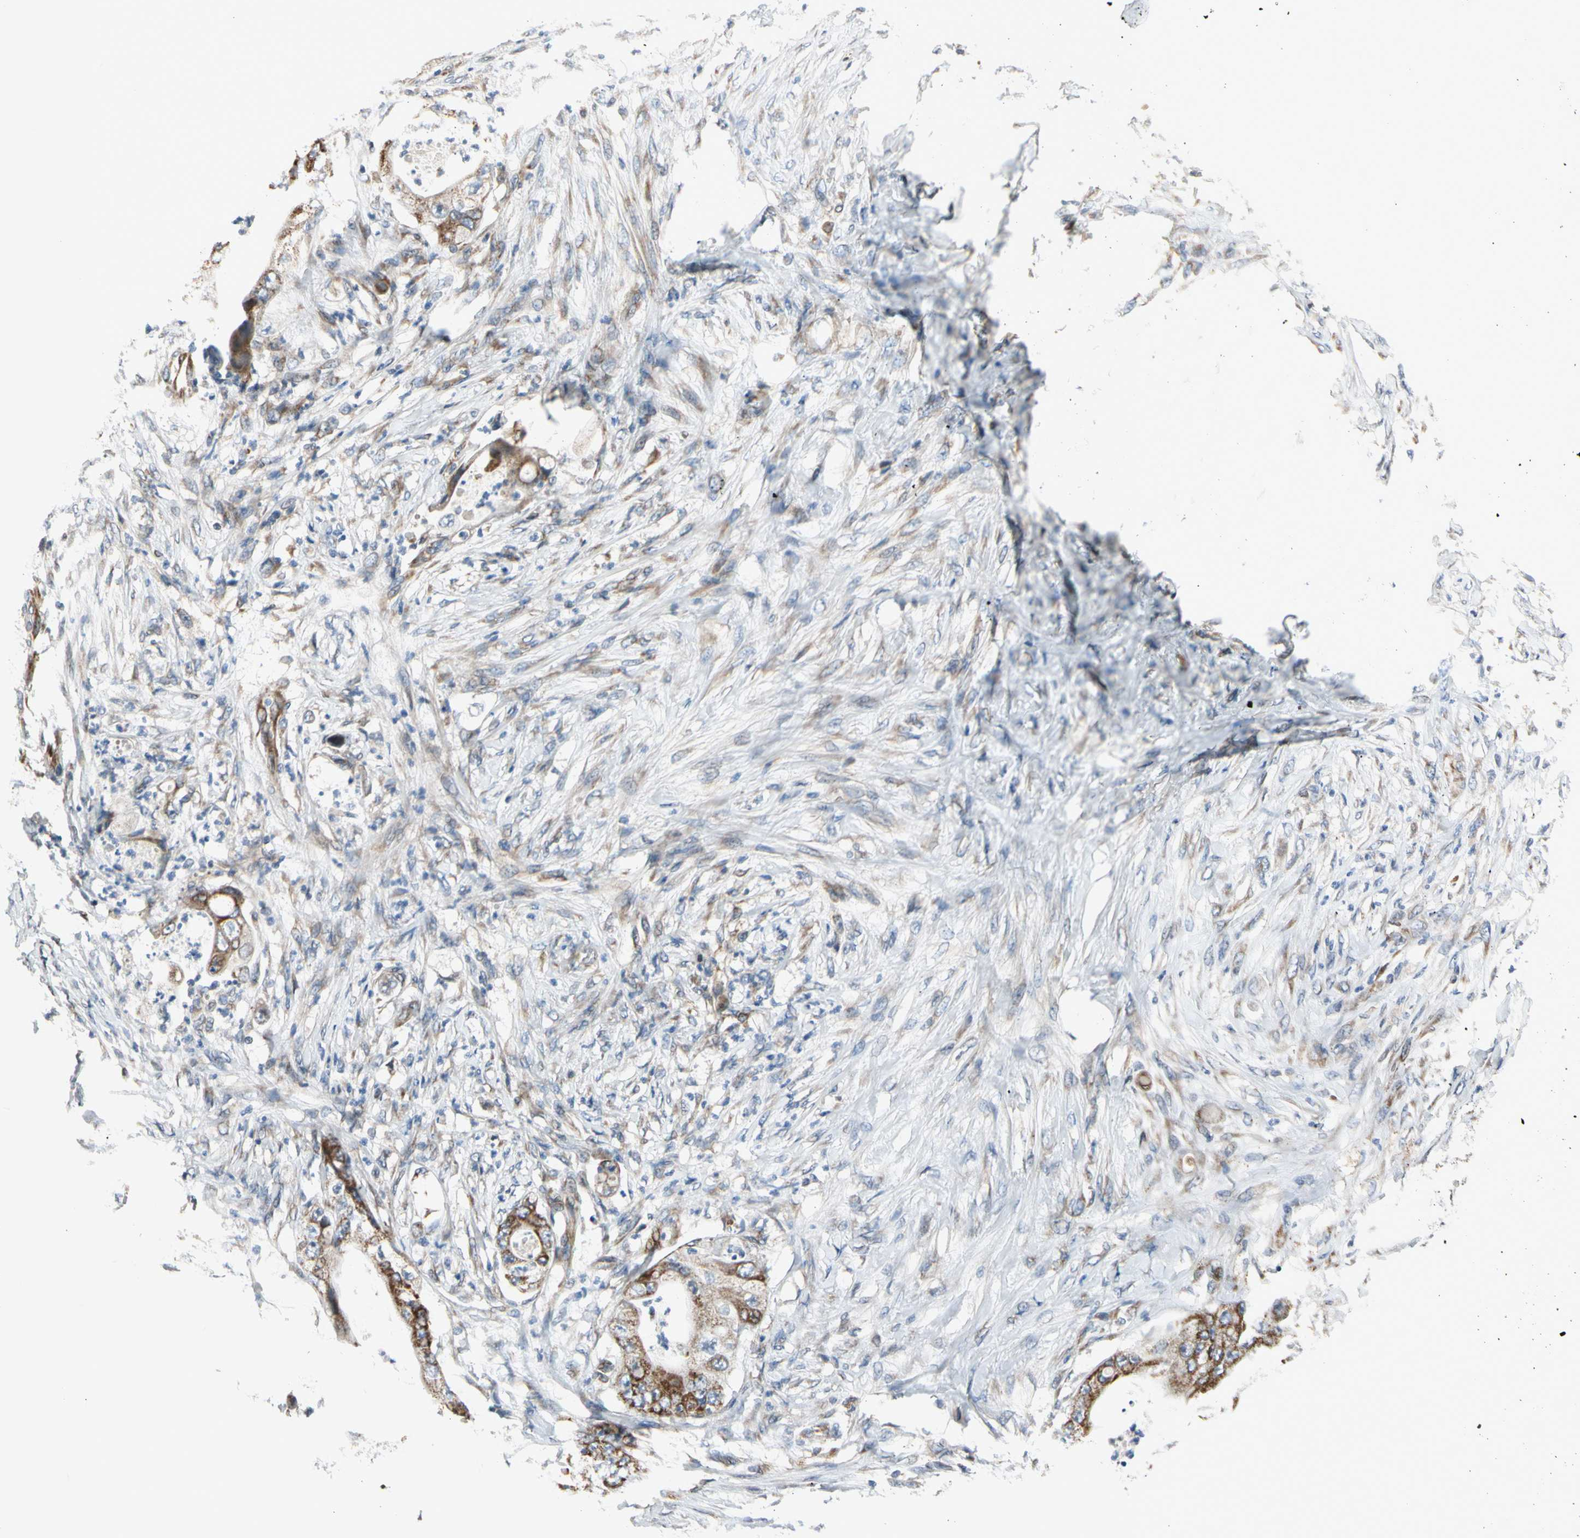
{"staining": {"intensity": "strong", "quantity": ">75%", "location": "cytoplasmic/membranous"}, "tissue": "stomach cancer", "cell_type": "Tumor cells", "image_type": "cancer", "snomed": [{"axis": "morphology", "description": "Adenocarcinoma, NOS"}, {"axis": "topography", "description": "Stomach"}], "caption": "Protein expression analysis of human stomach cancer (adenocarcinoma) reveals strong cytoplasmic/membranous positivity in about >75% of tumor cells.", "gene": "NPHP3", "patient": {"sex": "female", "age": 73}}